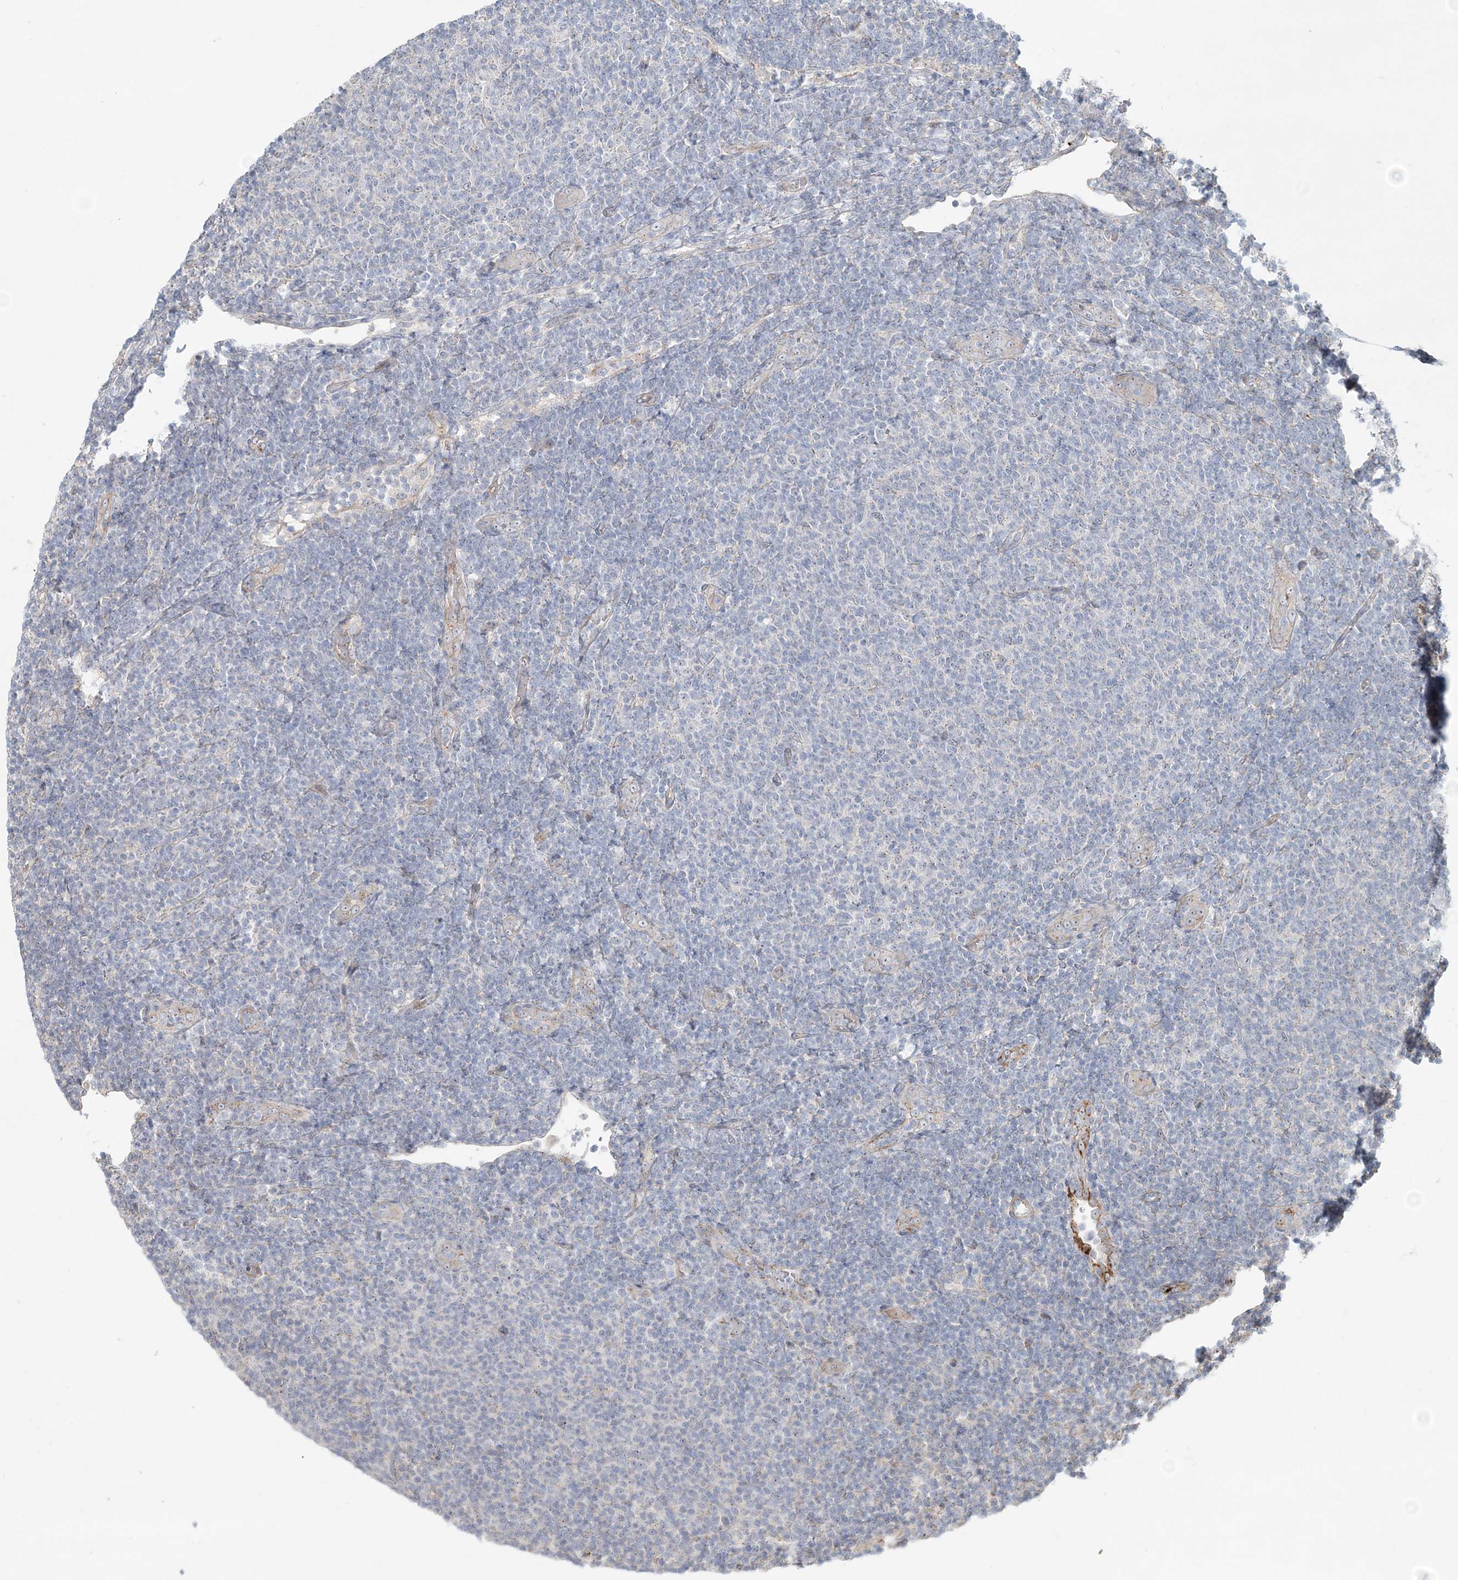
{"staining": {"intensity": "negative", "quantity": "none", "location": "none"}, "tissue": "lymphoma", "cell_type": "Tumor cells", "image_type": "cancer", "snomed": [{"axis": "morphology", "description": "Malignant lymphoma, non-Hodgkin's type, Low grade"}, {"axis": "topography", "description": "Lymph node"}], "caption": "IHC photomicrograph of neoplastic tissue: human malignant lymphoma, non-Hodgkin's type (low-grade) stained with DAB (3,3'-diaminobenzidine) displays no significant protein expression in tumor cells.", "gene": "CXXC5", "patient": {"sex": "male", "age": 66}}